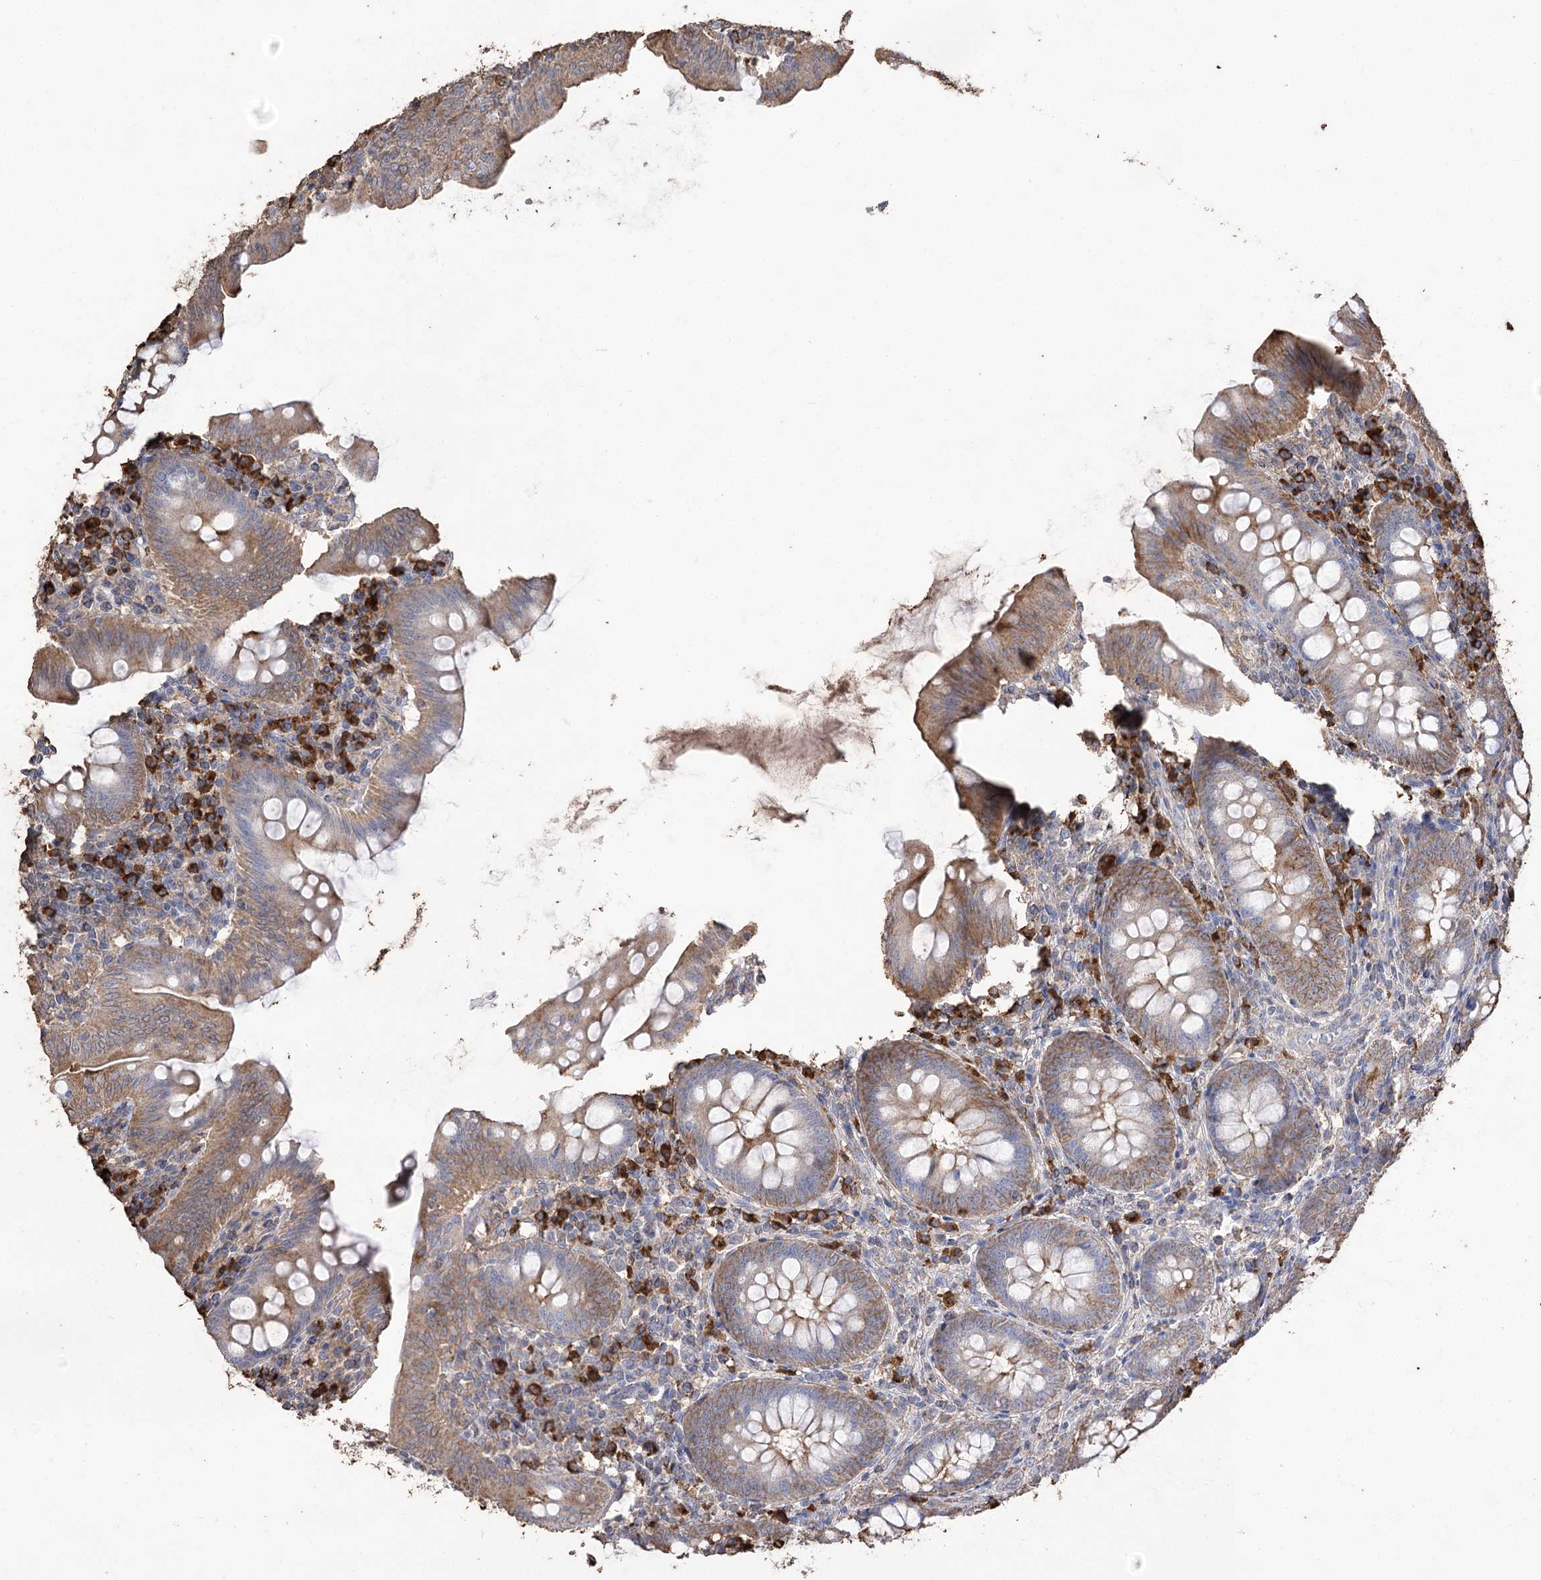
{"staining": {"intensity": "moderate", "quantity": ">75%", "location": "cytoplasmic/membranous"}, "tissue": "appendix", "cell_type": "Glandular cells", "image_type": "normal", "snomed": [{"axis": "morphology", "description": "Normal tissue, NOS"}, {"axis": "topography", "description": "Appendix"}], "caption": "Immunohistochemistry staining of unremarkable appendix, which displays medium levels of moderate cytoplasmic/membranous expression in approximately >75% of glandular cells indicating moderate cytoplasmic/membranous protein positivity. The staining was performed using DAB (3,3'-diaminobenzidine) (brown) for protein detection and nuclei were counterstained in hematoxylin (blue).", "gene": "IREB2", "patient": {"sex": "male", "age": 14}}